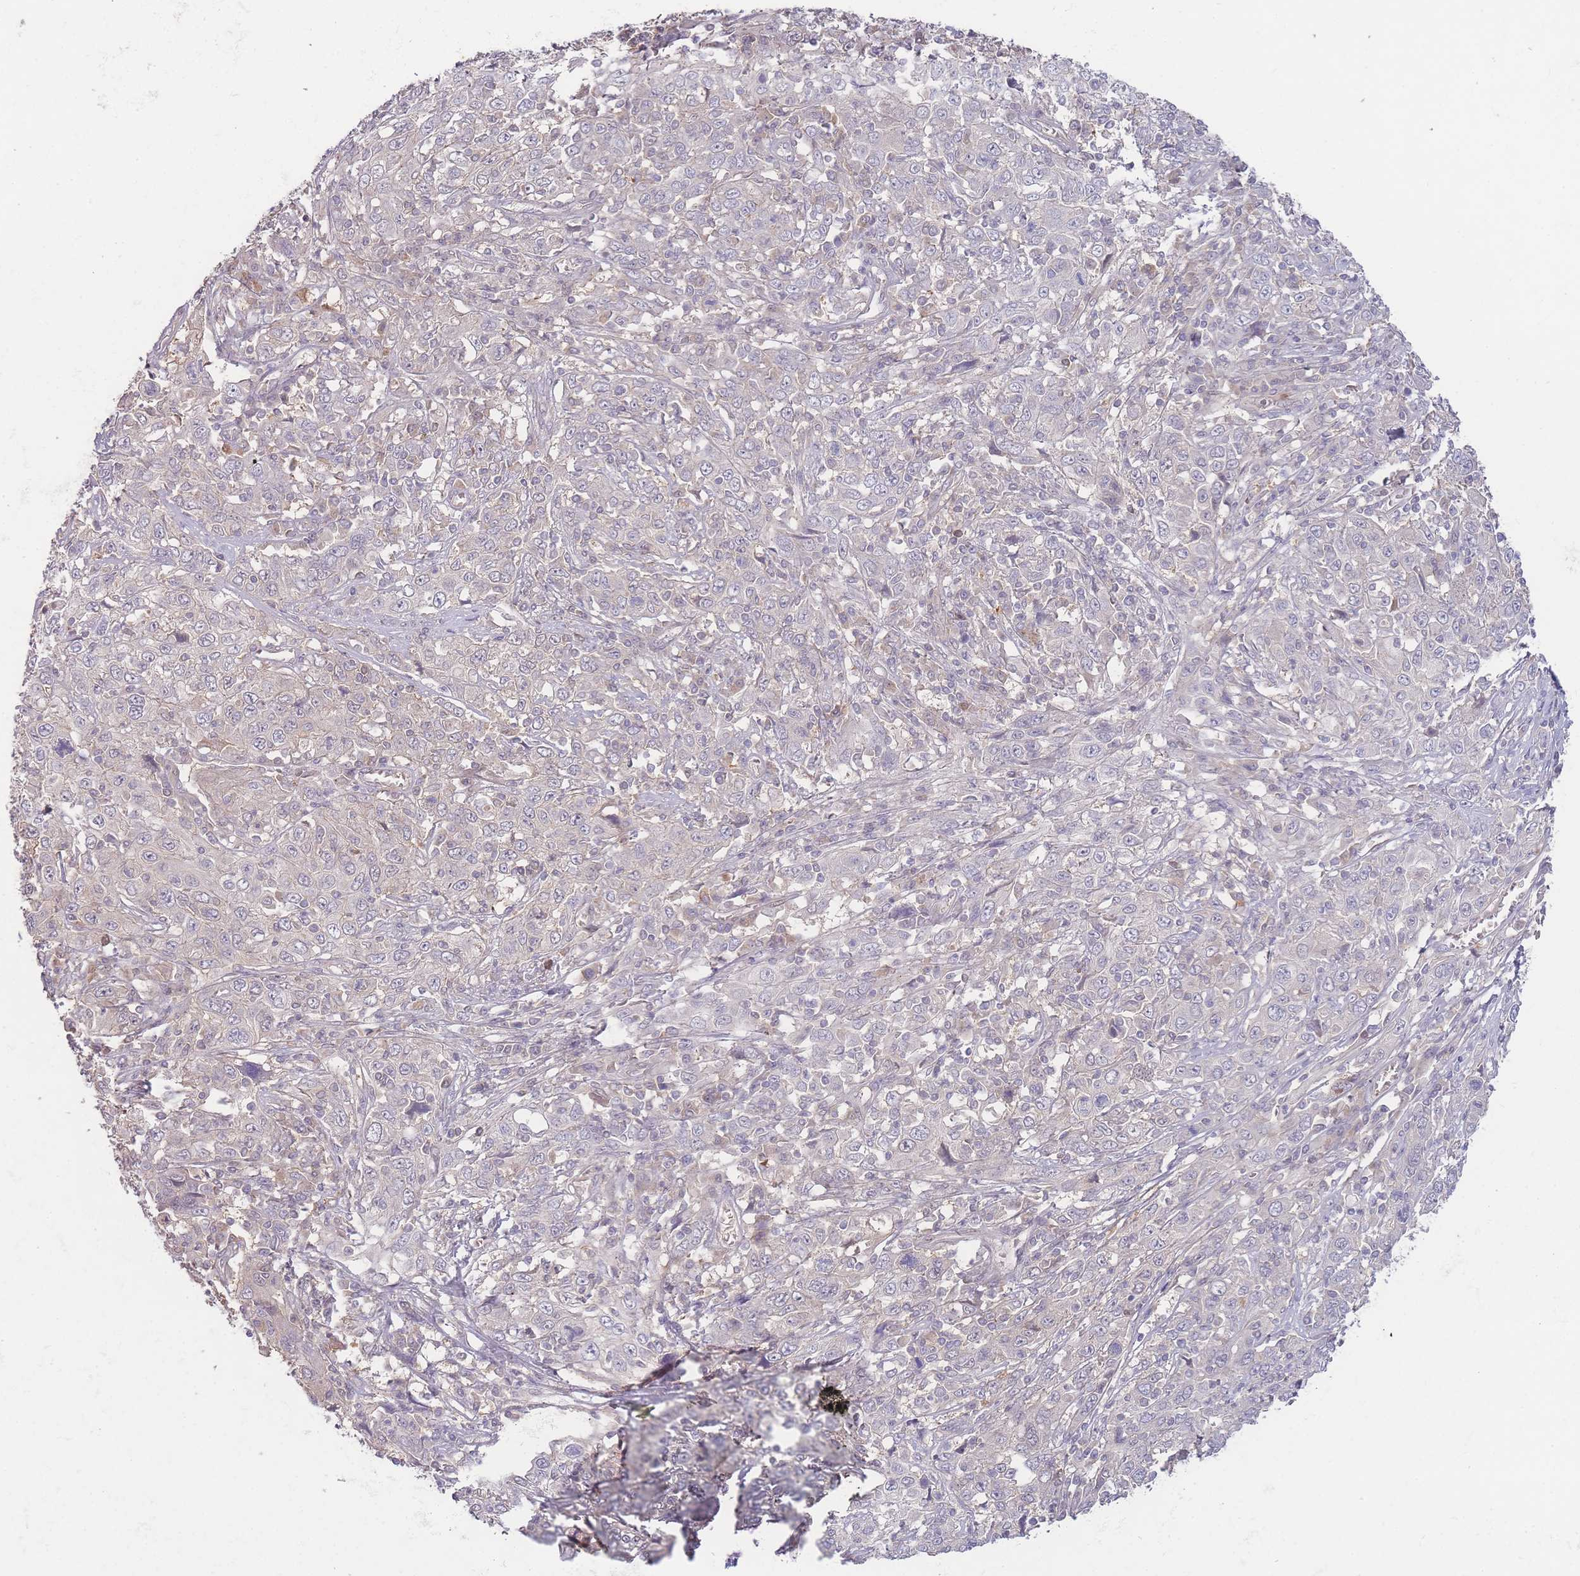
{"staining": {"intensity": "negative", "quantity": "none", "location": "none"}, "tissue": "cervical cancer", "cell_type": "Tumor cells", "image_type": "cancer", "snomed": [{"axis": "morphology", "description": "Squamous cell carcinoma, NOS"}, {"axis": "topography", "description": "Cervix"}], "caption": "Immunohistochemistry image of neoplastic tissue: cervical squamous cell carcinoma stained with DAB exhibits no significant protein positivity in tumor cells. (DAB (3,3'-diaminobenzidine) immunohistochemistry with hematoxylin counter stain).", "gene": "SPHKAP", "patient": {"sex": "female", "age": 46}}